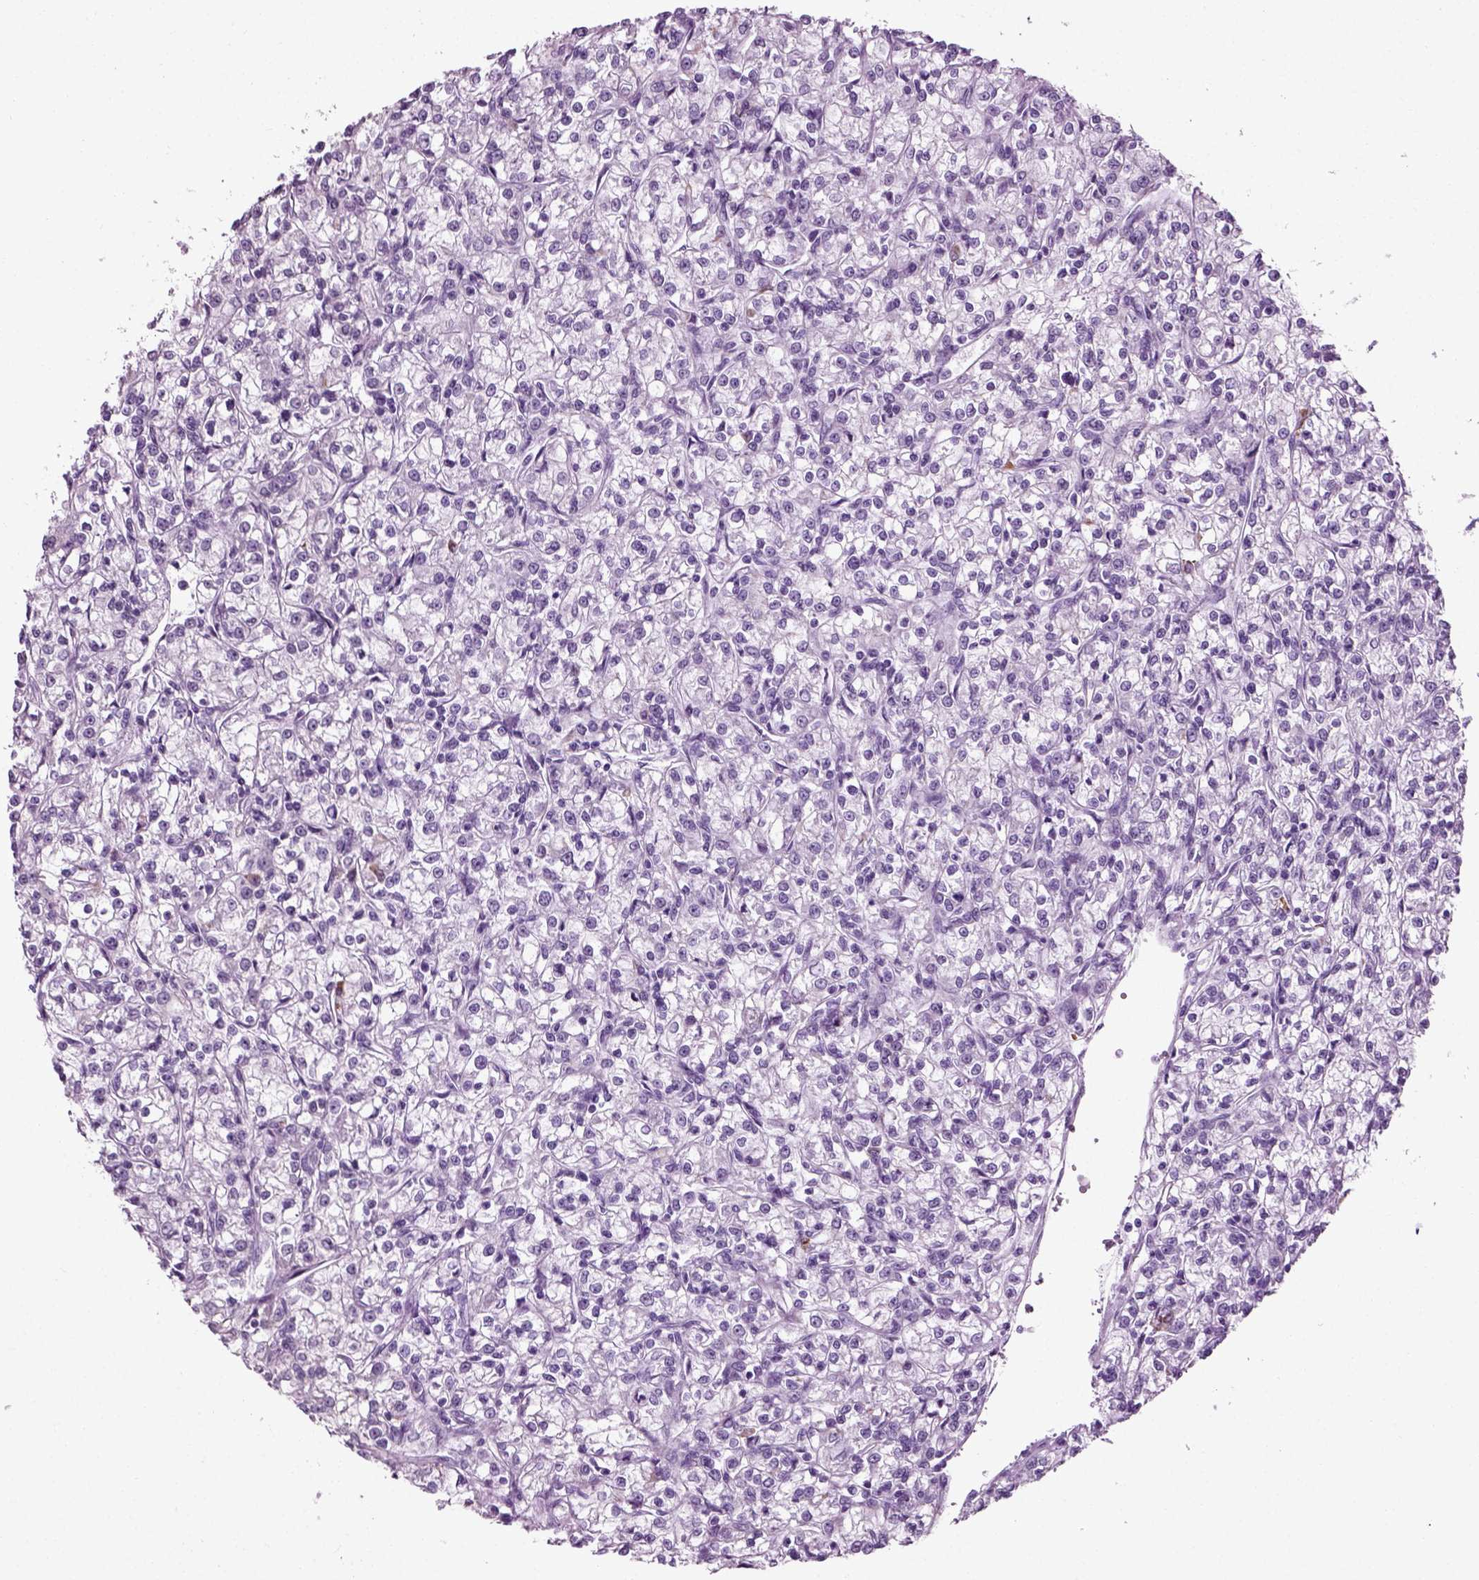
{"staining": {"intensity": "negative", "quantity": "none", "location": "none"}, "tissue": "renal cancer", "cell_type": "Tumor cells", "image_type": "cancer", "snomed": [{"axis": "morphology", "description": "Adenocarcinoma, NOS"}, {"axis": "topography", "description": "Kidney"}], "caption": "A high-resolution histopathology image shows immunohistochemistry (IHC) staining of adenocarcinoma (renal), which reveals no significant positivity in tumor cells.", "gene": "SLC26A8", "patient": {"sex": "female", "age": 59}}